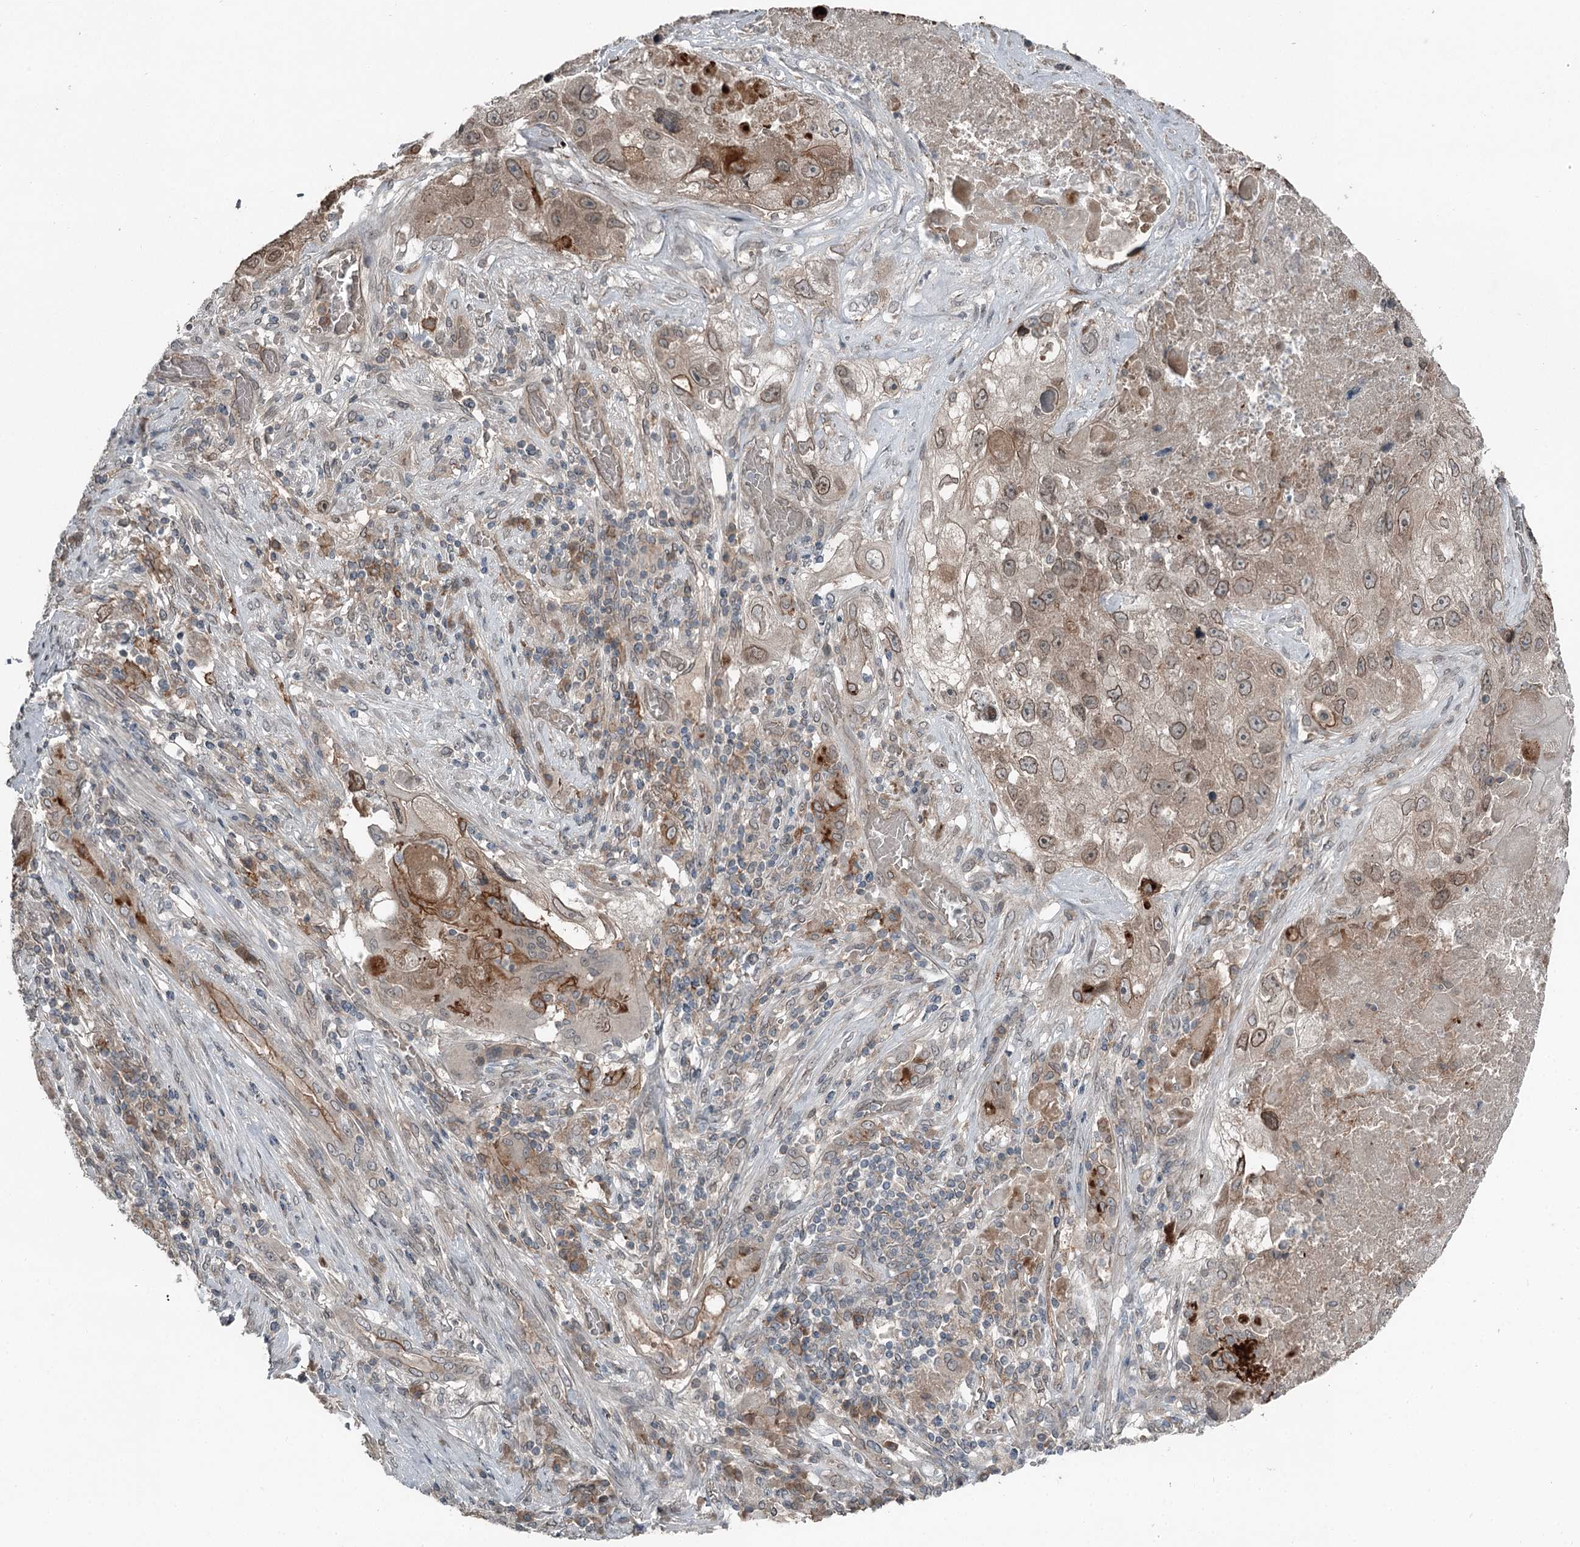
{"staining": {"intensity": "weak", "quantity": "25%-75%", "location": "cytoplasmic/membranous,nuclear"}, "tissue": "lung cancer", "cell_type": "Tumor cells", "image_type": "cancer", "snomed": [{"axis": "morphology", "description": "Squamous cell carcinoma, NOS"}, {"axis": "topography", "description": "Lung"}], "caption": "Human lung cancer (squamous cell carcinoma) stained with a protein marker shows weak staining in tumor cells.", "gene": "SLC39A8", "patient": {"sex": "male", "age": 61}}